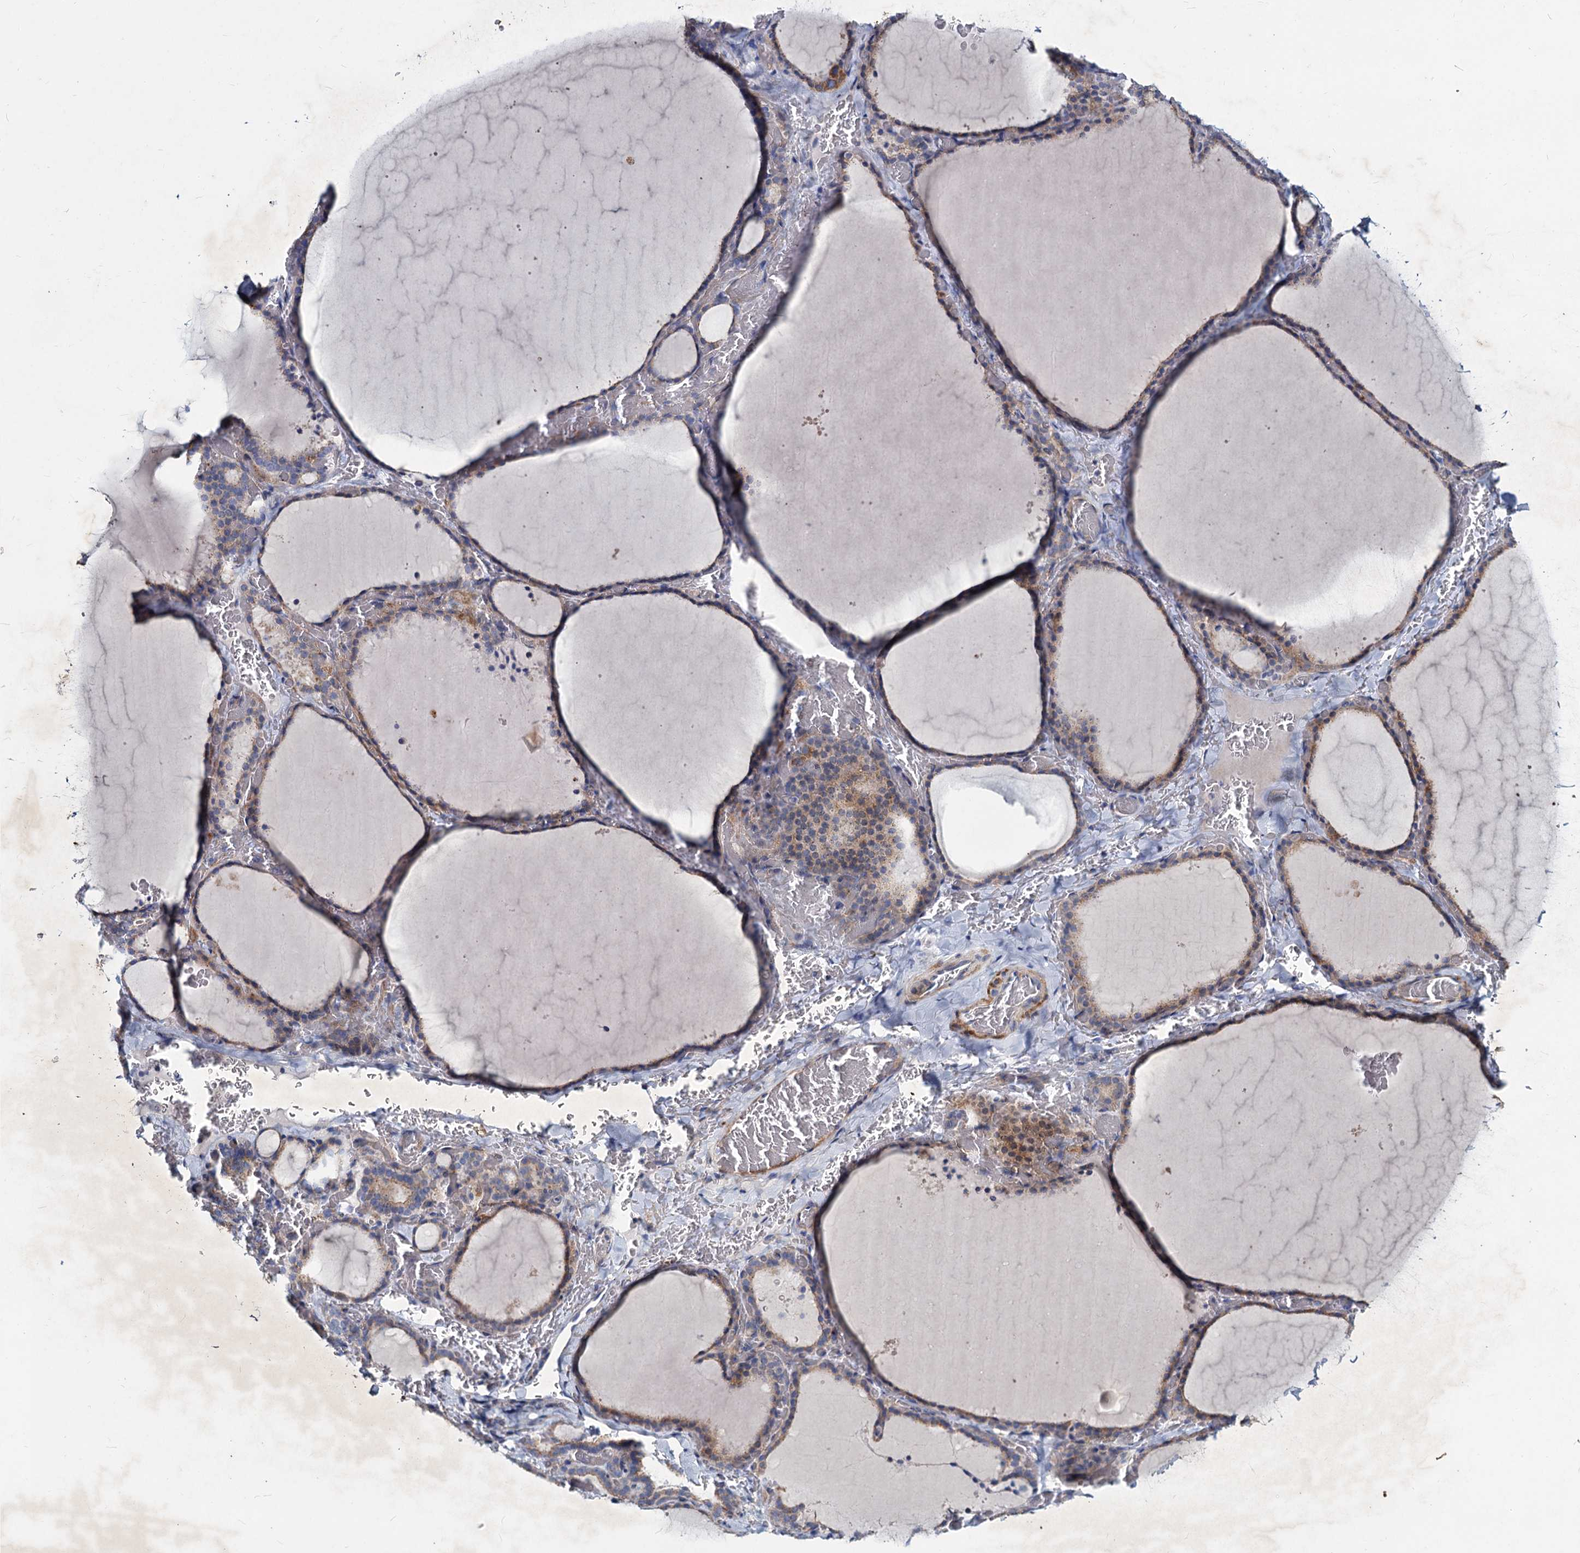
{"staining": {"intensity": "weak", "quantity": "25%-75%", "location": "cytoplasmic/membranous"}, "tissue": "thyroid gland", "cell_type": "Glandular cells", "image_type": "normal", "snomed": [{"axis": "morphology", "description": "Normal tissue, NOS"}, {"axis": "topography", "description": "Thyroid gland"}], "caption": "Thyroid gland stained with DAB immunohistochemistry (IHC) shows low levels of weak cytoplasmic/membranous expression in about 25%-75% of glandular cells.", "gene": "AGBL4", "patient": {"sex": "female", "age": 39}}